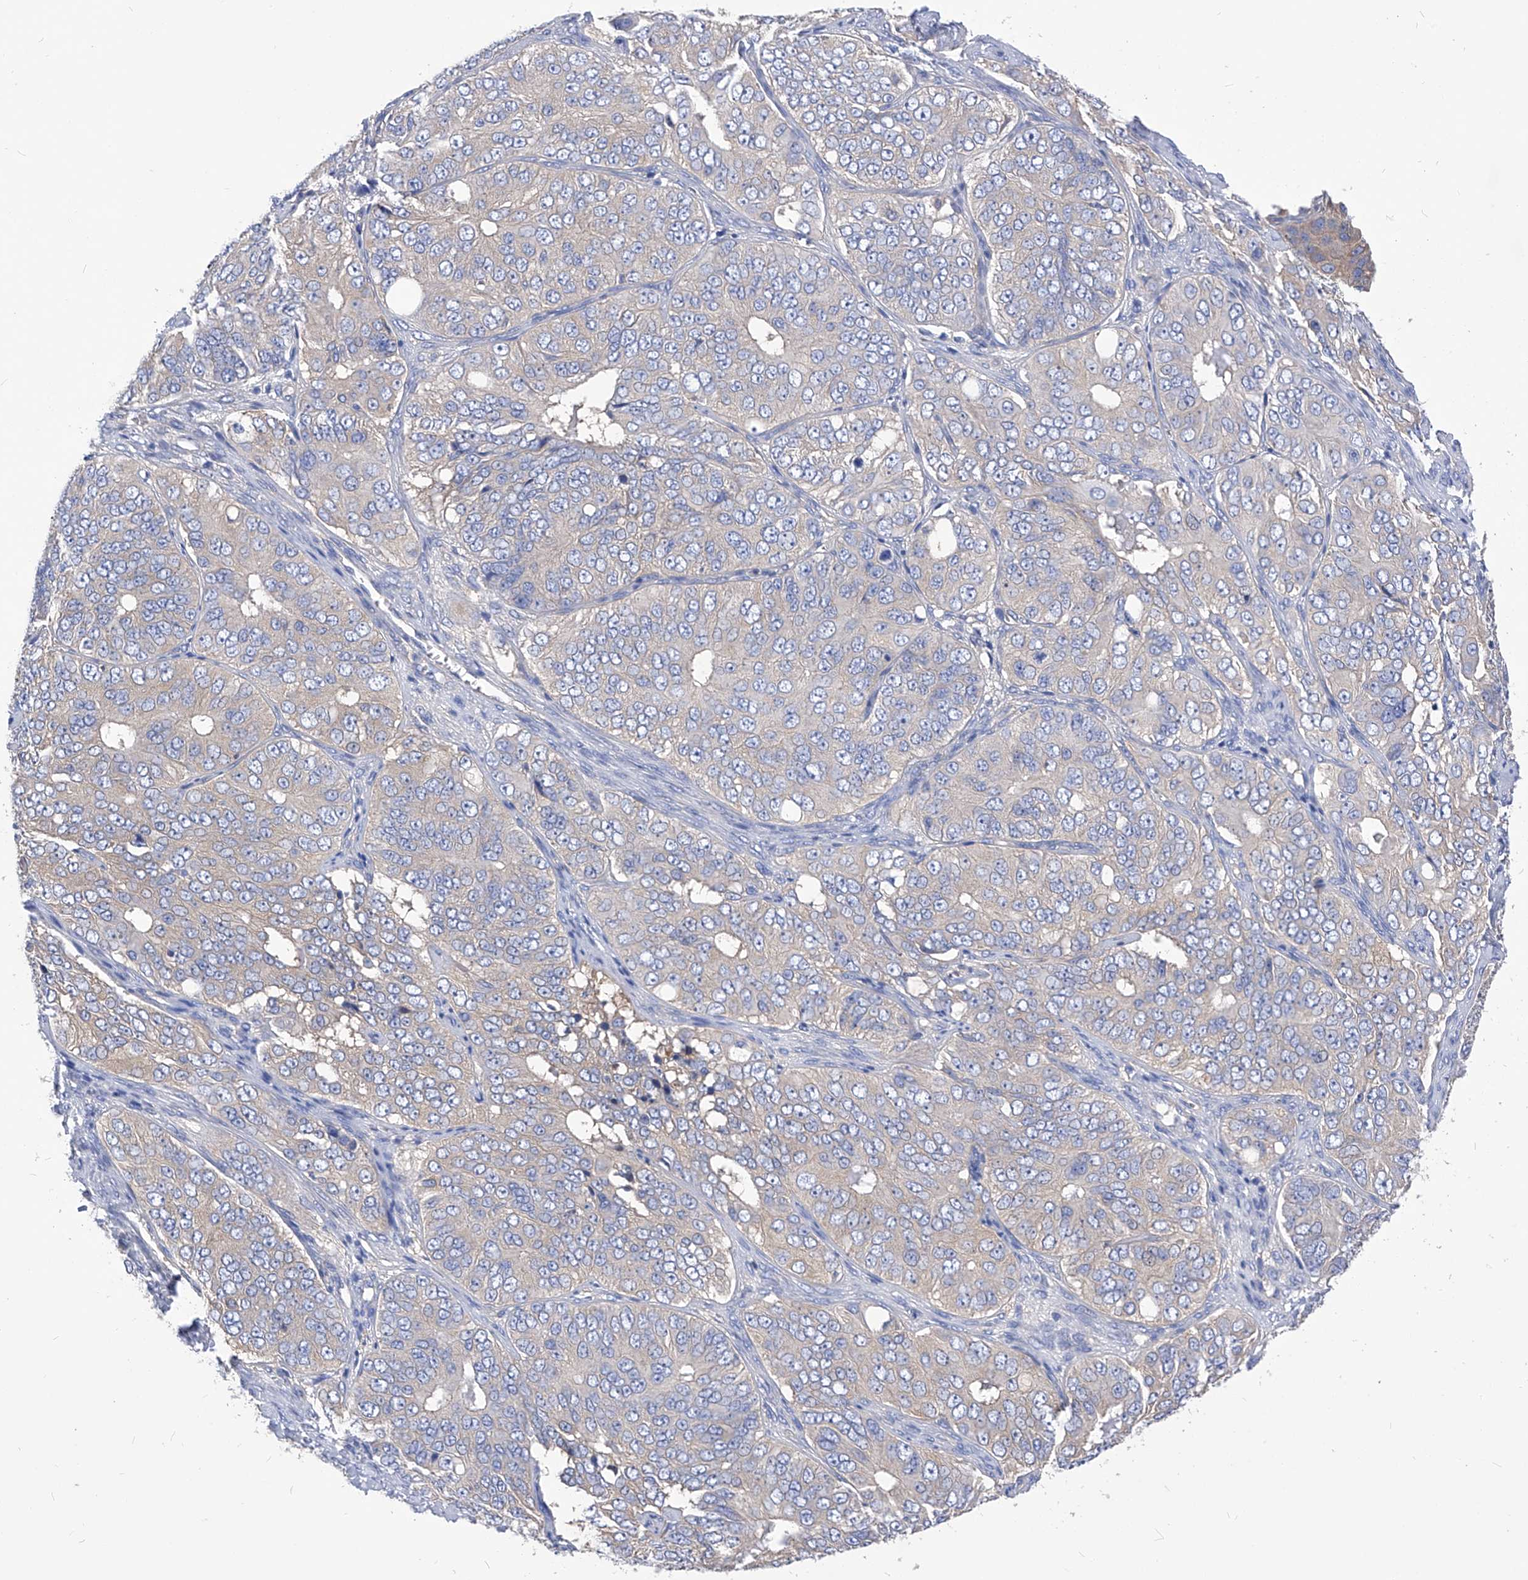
{"staining": {"intensity": "negative", "quantity": "none", "location": "none"}, "tissue": "ovarian cancer", "cell_type": "Tumor cells", "image_type": "cancer", "snomed": [{"axis": "morphology", "description": "Carcinoma, endometroid"}, {"axis": "topography", "description": "Ovary"}], "caption": "Tumor cells show no significant positivity in ovarian cancer.", "gene": "XPNPEP1", "patient": {"sex": "female", "age": 51}}